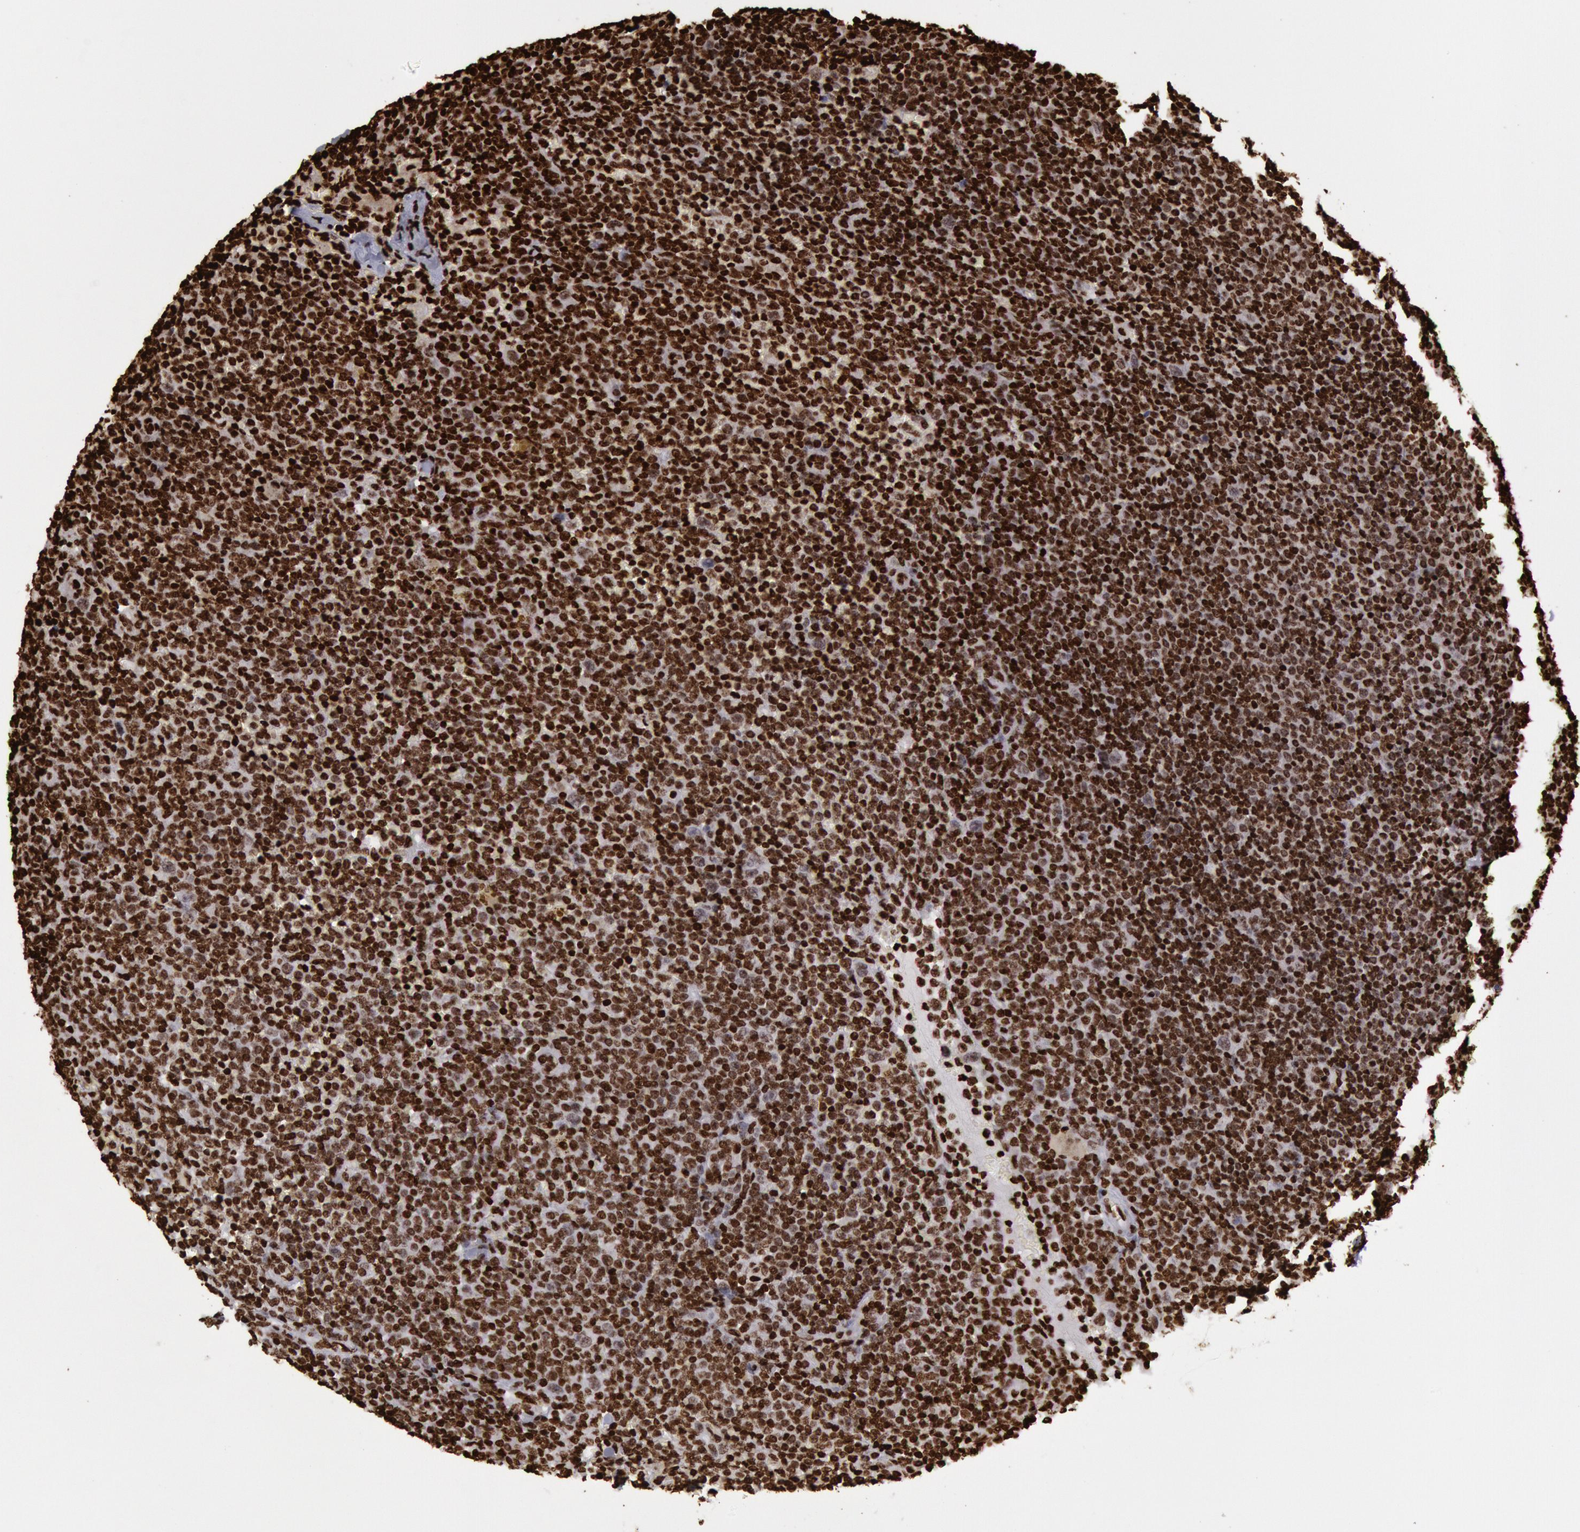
{"staining": {"intensity": "strong", "quantity": ">75%", "location": "nuclear"}, "tissue": "lymphoma", "cell_type": "Tumor cells", "image_type": "cancer", "snomed": [{"axis": "morphology", "description": "Malignant lymphoma, non-Hodgkin's type, Low grade"}, {"axis": "topography", "description": "Lymph node"}], "caption": "Low-grade malignant lymphoma, non-Hodgkin's type tissue reveals strong nuclear staining in about >75% of tumor cells", "gene": "H3-4", "patient": {"sex": "male", "age": 50}}